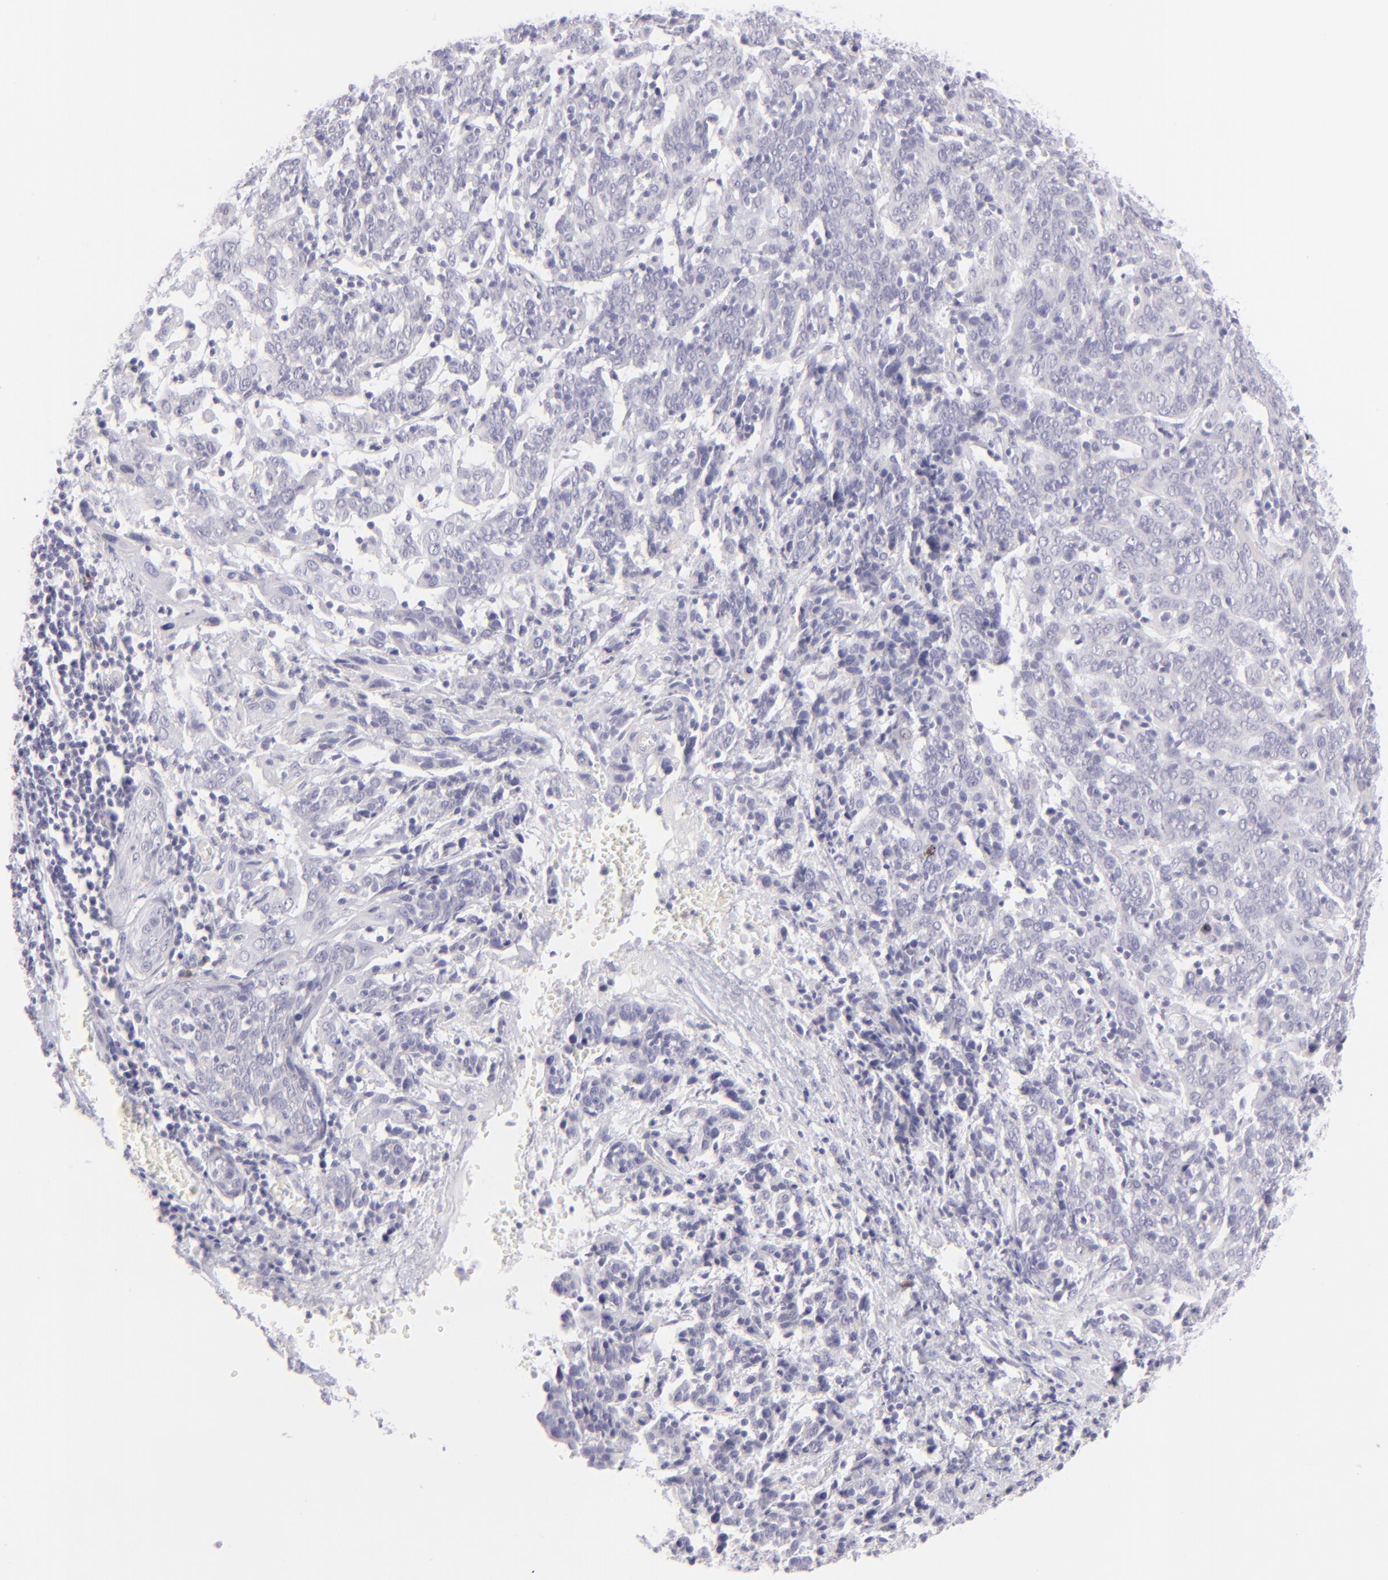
{"staining": {"intensity": "negative", "quantity": "none", "location": "none"}, "tissue": "cervical cancer", "cell_type": "Tumor cells", "image_type": "cancer", "snomed": [{"axis": "morphology", "description": "Normal tissue, NOS"}, {"axis": "morphology", "description": "Squamous cell carcinoma, NOS"}, {"axis": "topography", "description": "Cervix"}], "caption": "High power microscopy micrograph of an immunohistochemistry (IHC) histopathology image of squamous cell carcinoma (cervical), revealing no significant expression in tumor cells.", "gene": "FCER2", "patient": {"sex": "female", "age": 67}}